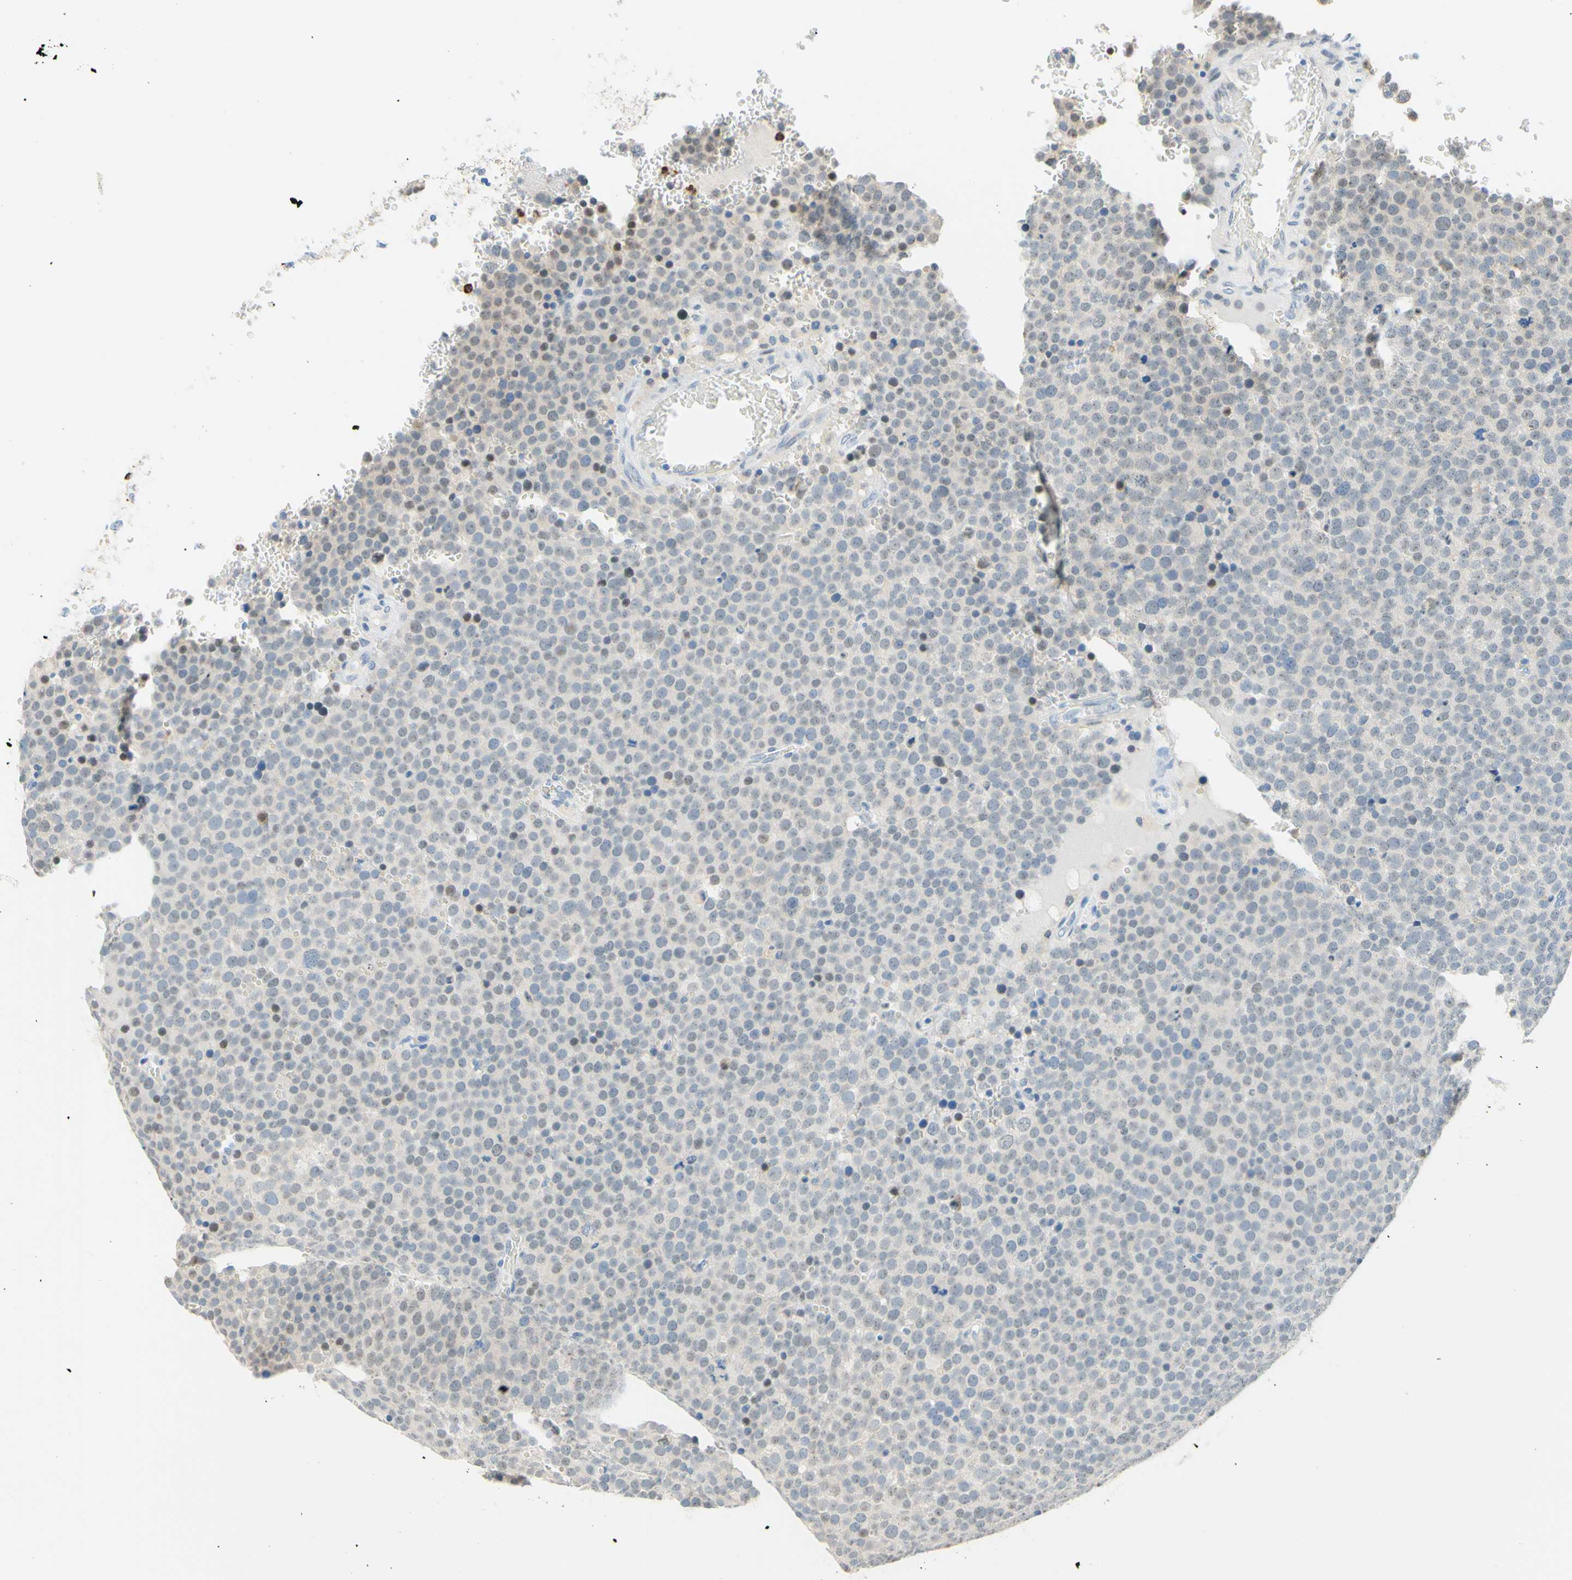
{"staining": {"intensity": "negative", "quantity": "none", "location": "none"}, "tissue": "testis cancer", "cell_type": "Tumor cells", "image_type": "cancer", "snomed": [{"axis": "morphology", "description": "Seminoma, NOS"}, {"axis": "topography", "description": "Testis"}], "caption": "This is an immunohistochemistry (IHC) image of human testis cancer. There is no expression in tumor cells.", "gene": "TREM2", "patient": {"sex": "male", "age": 71}}